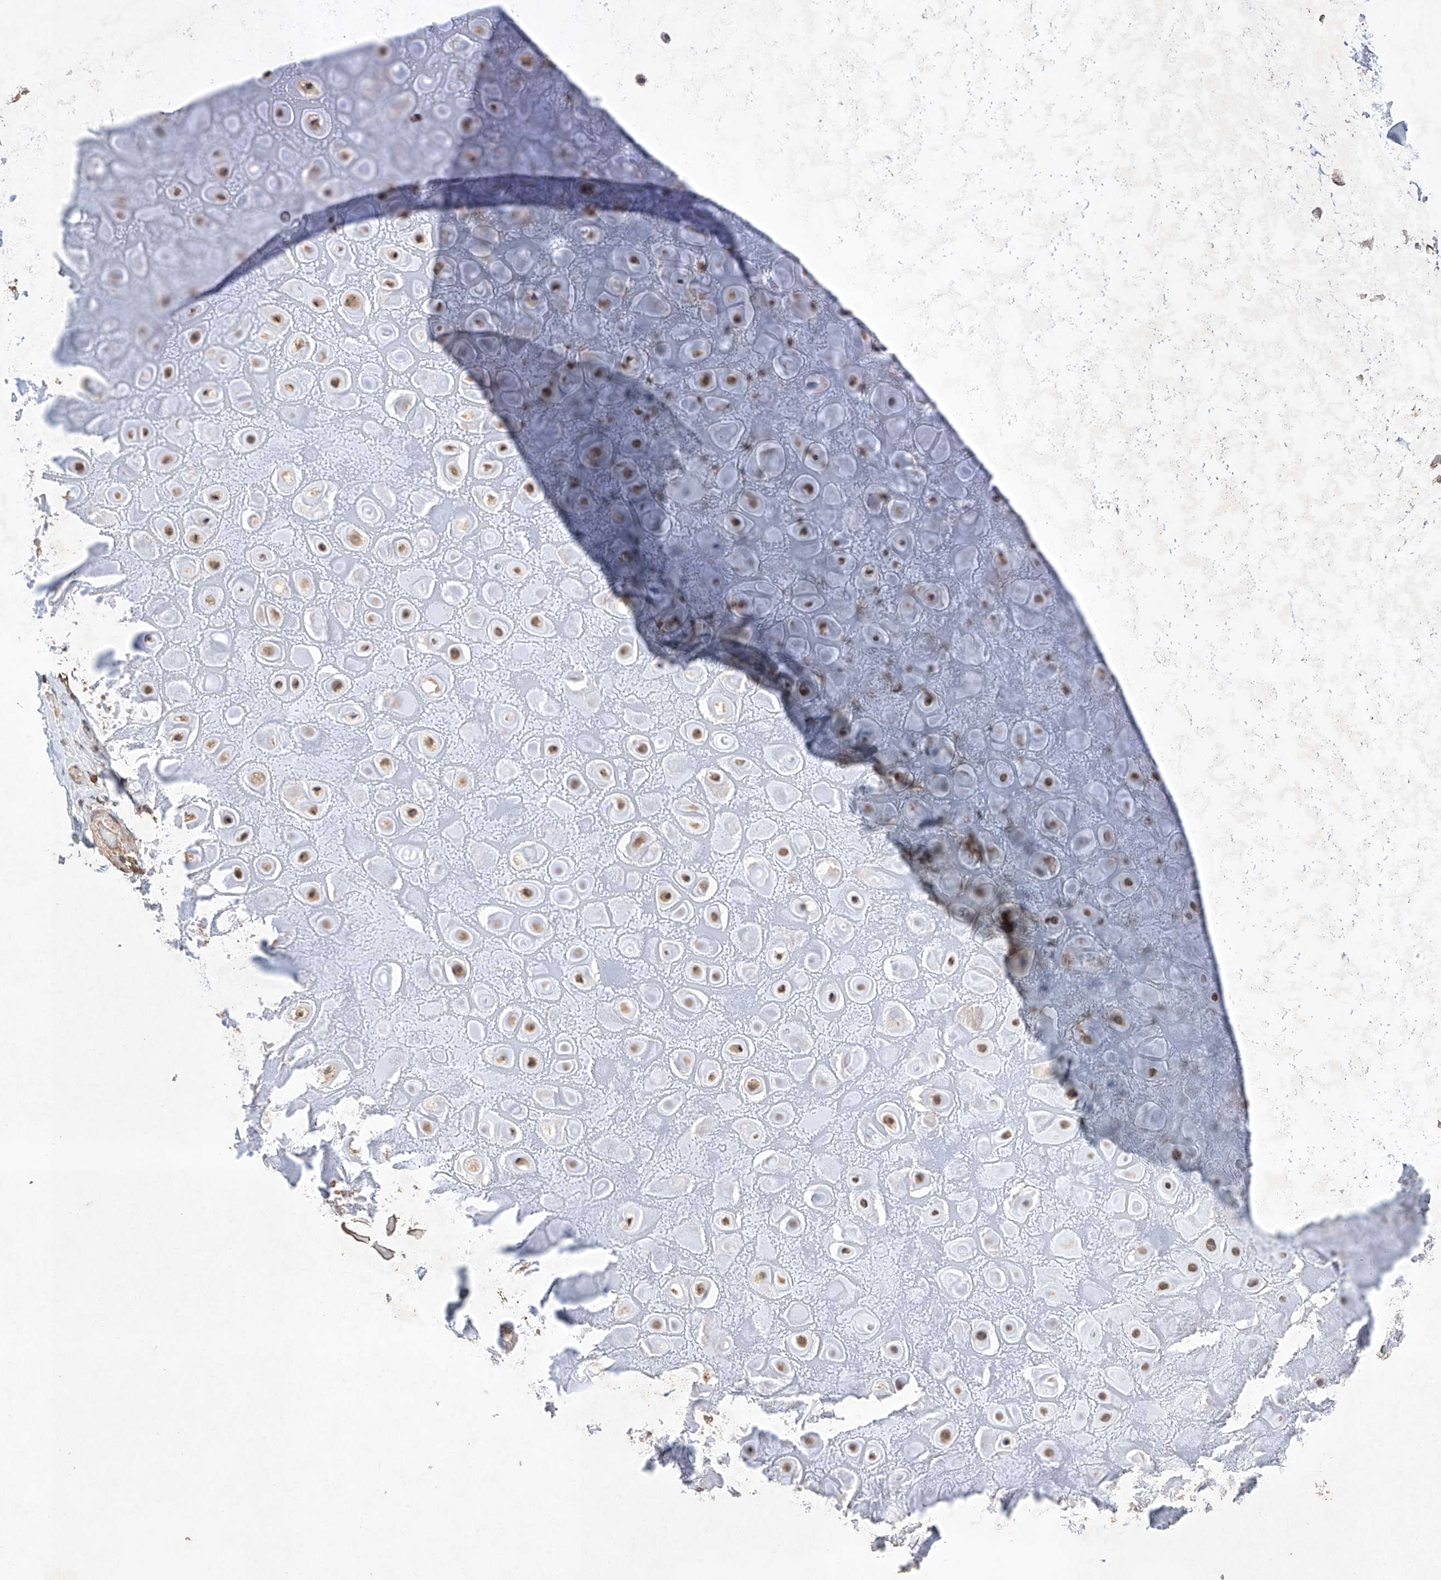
{"staining": {"intensity": "moderate", "quantity": ">75%", "location": "cytoplasmic/membranous"}, "tissue": "adipose tissue", "cell_type": "Adipocytes", "image_type": "normal", "snomed": [{"axis": "morphology", "description": "Normal tissue, NOS"}, {"axis": "morphology", "description": "Basal cell carcinoma"}, {"axis": "topography", "description": "Skin"}], "caption": "Moderate cytoplasmic/membranous staining is identified in approximately >75% of adipocytes in normal adipose tissue.", "gene": "LURAP1", "patient": {"sex": "female", "age": 89}}